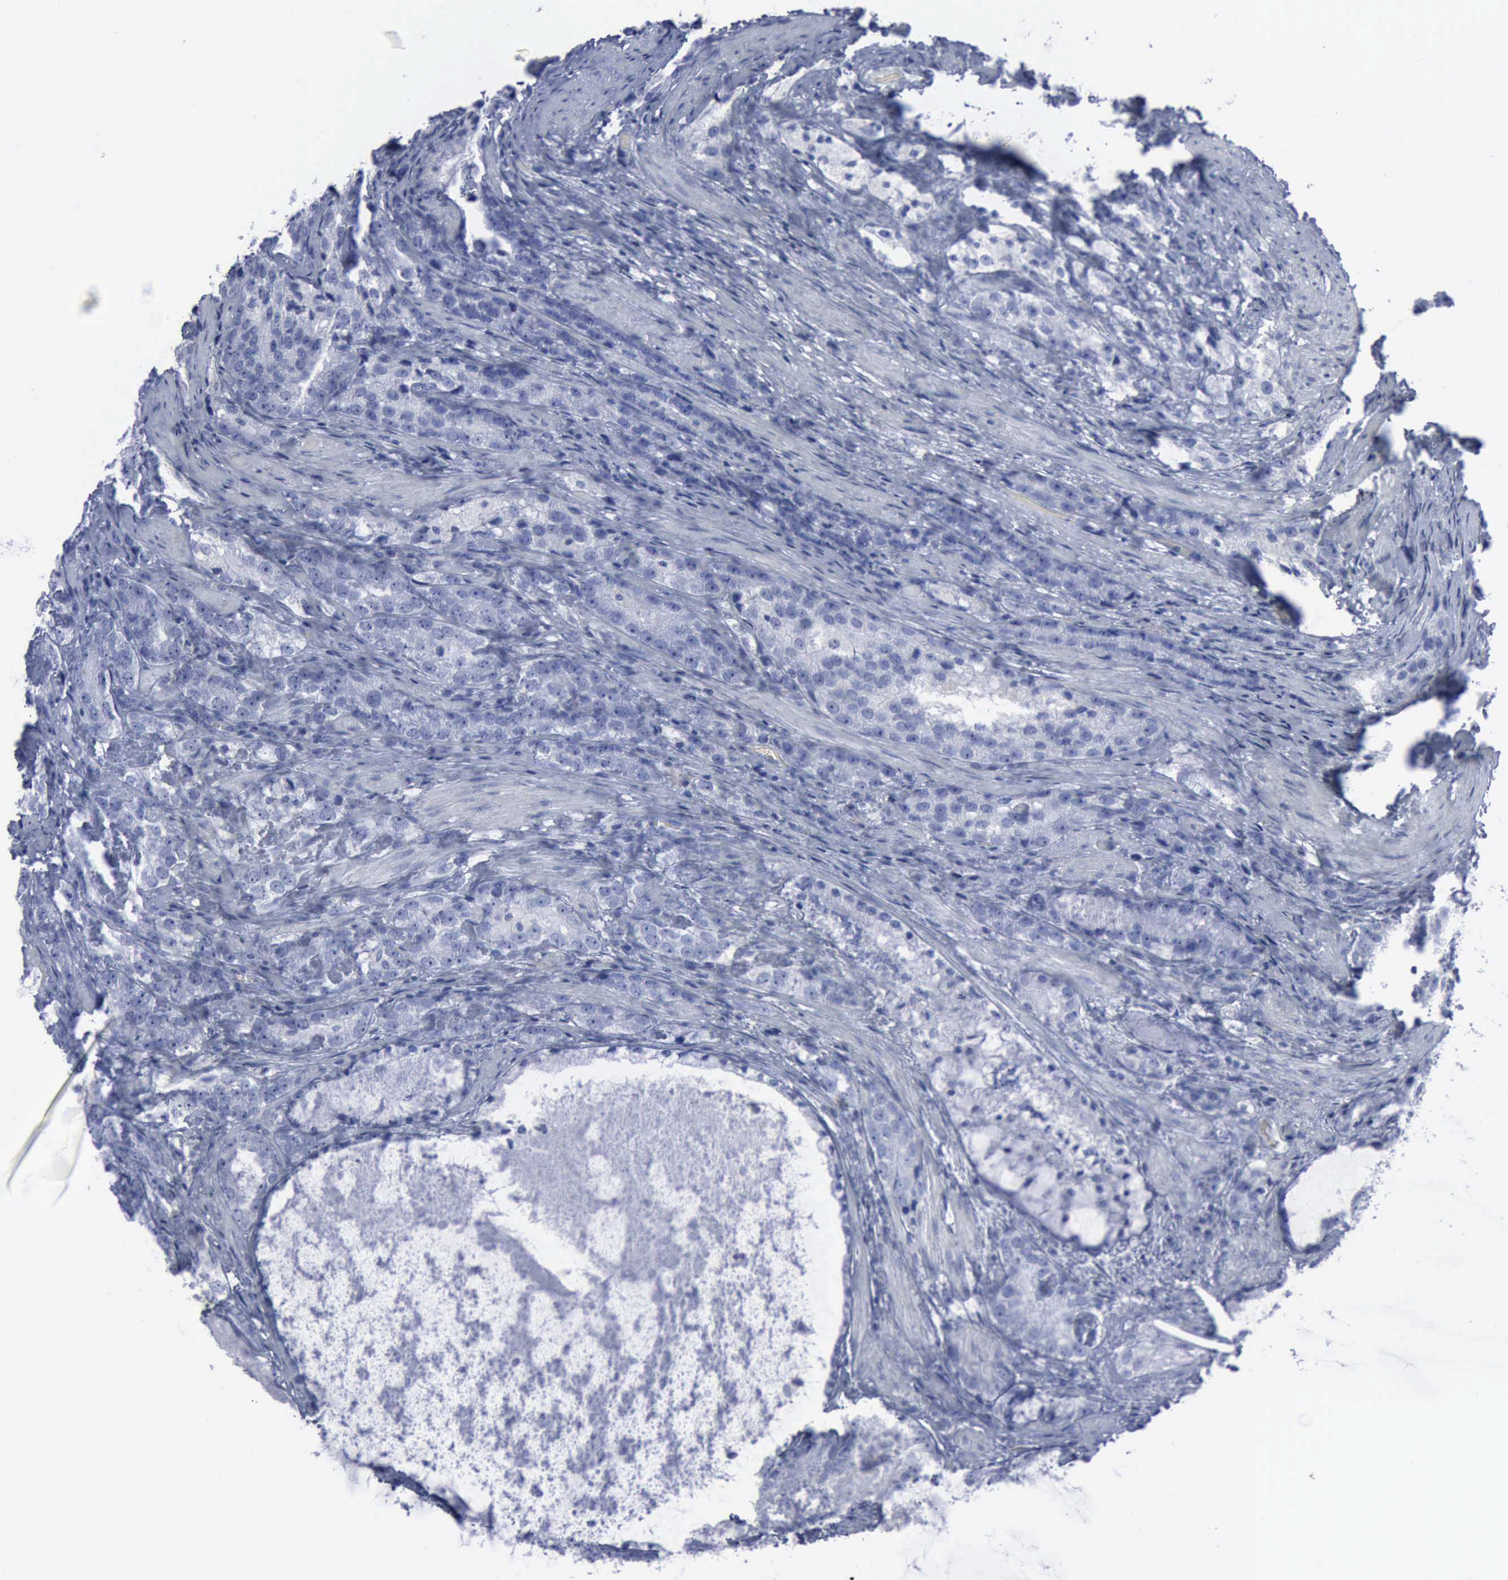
{"staining": {"intensity": "negative", "quantity": "none", "location": "none"}, "tissue": "prostate cancer", "cell_type": "Tumor cells", "image_type": "cancer", "snomed": [{"axis": "morphology", "description": "Adenocarcinoma, High grade"}, {"axis": "topography", "description": "Prostate"}], "caption": "Prostate cancer (adenocarcinoma (high-grade)) was stained to show a protein in brown. There is no significant expression in tumor cells.", "gene": "VCAM1", "patient": {"sex": "male", "age": 63}}